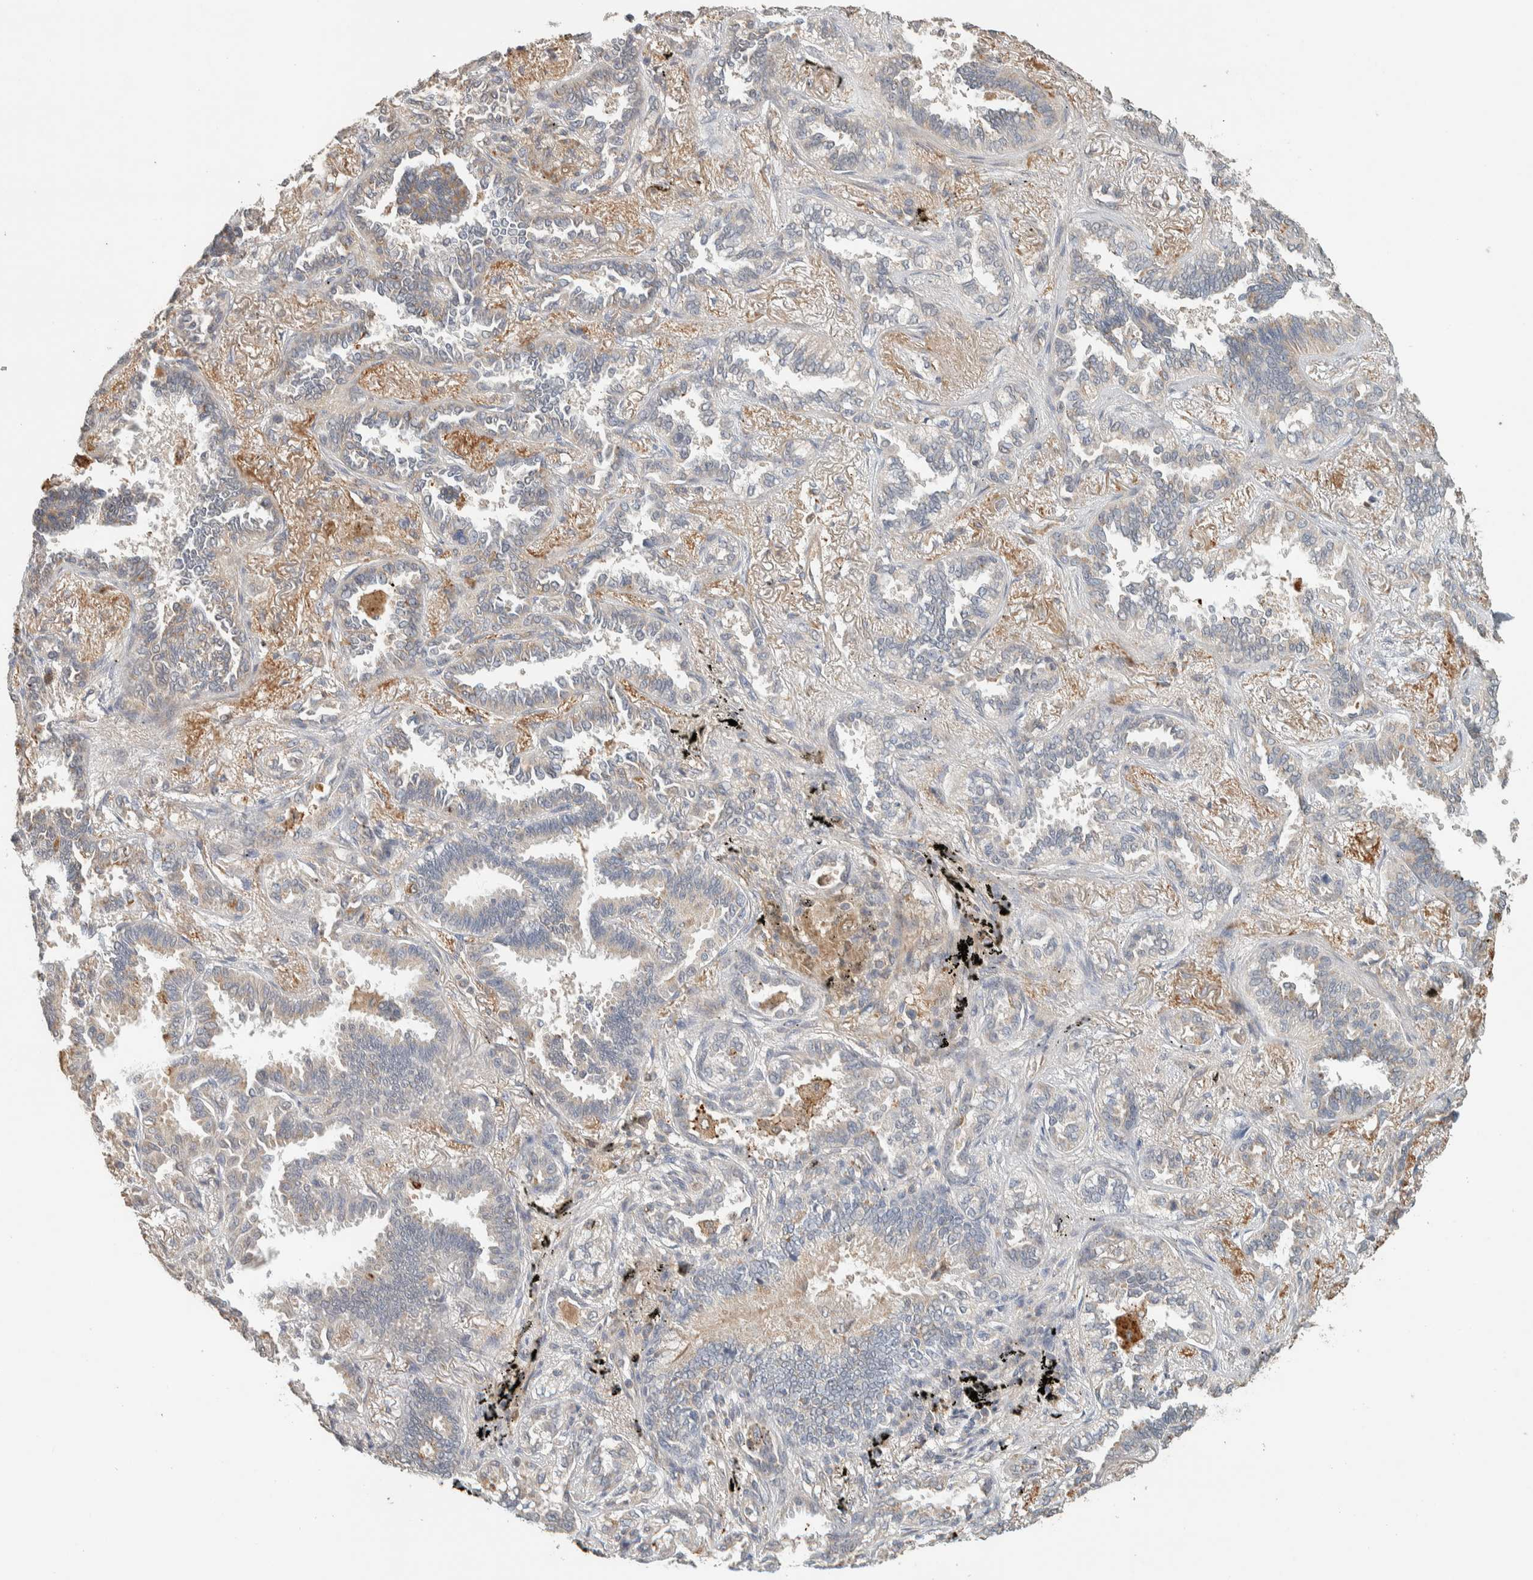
{"staining": {"intensity": "weak", "quantity": "<25%", "location": "cytoplasmic/membranous"}, "tissue": "lung cancer", "cell_type": "Tumor cells", "image_type": "cancer", "snomed": [{"axis": "morphology", "description": "Adenocarcinoma, NOS"}, {"axis": "topography", "description": "Lung"}], "caption": "An IHC photomicrograph of lung cancer is shown. There is no staining in tumor cells of lung cancer. The staining is performed using DAB brown chromogen with nuclei counter-stained in using hematoxylin.", "gene": "PDE7B", "patient": {"sex": "male", "age": 59}}